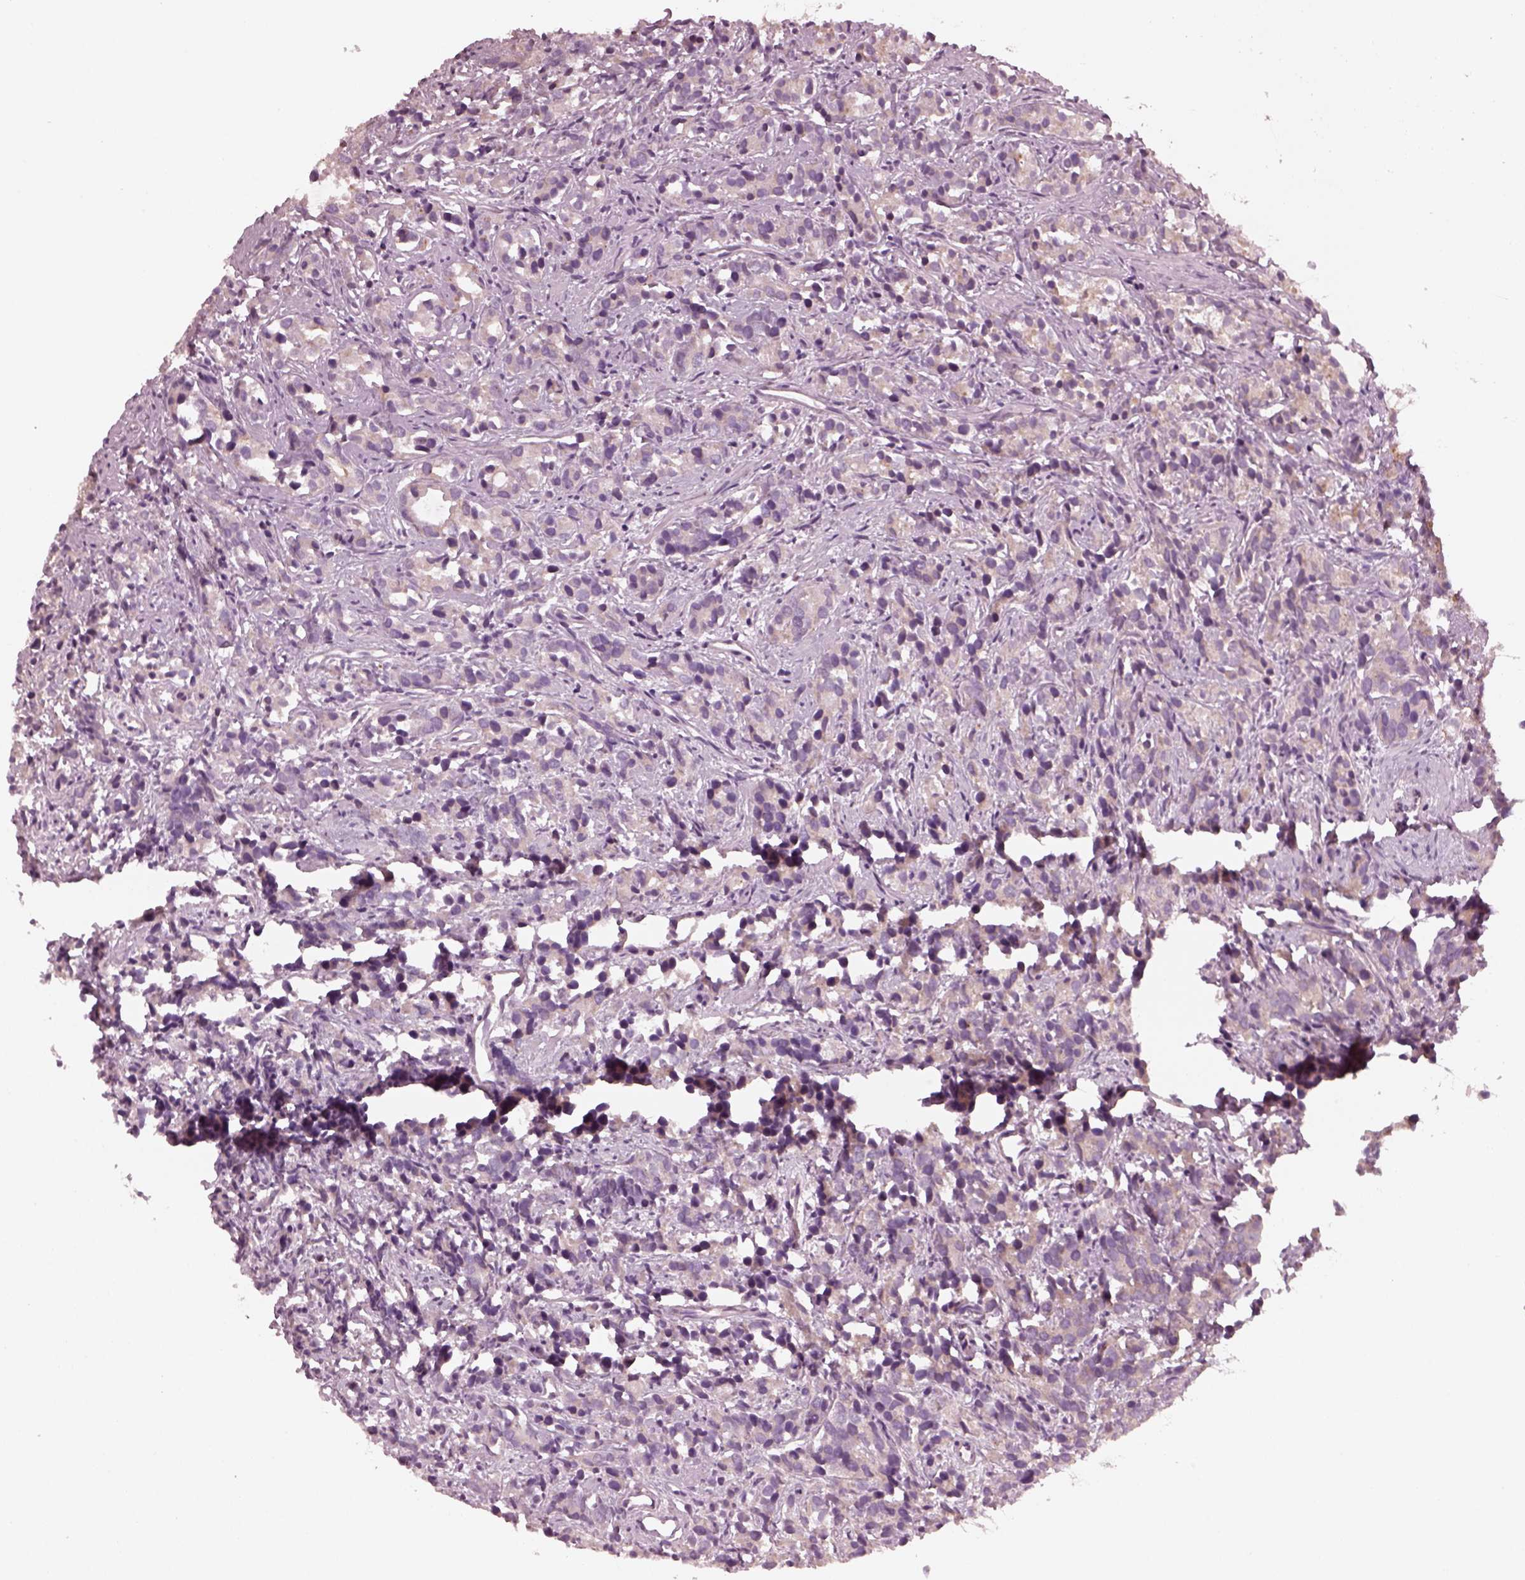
{"staining": {"intensity": "moderate", "quantity": "<25%", "location": "cytoplasmic/membranous"}, "tissue": "prostate cancer", "cell_type": "Tumor cells", "image_type": "cancer", "snomed": [{"axis": "morphology", "description": "Adenocarcinoma, High grade"}, {"axis": "topography", "description": "Prostate"}], "caption": "Prostate cancer stained with immunohistochemistry (IHC) exhibits moderate cytoplasmic/membranous staining in about <25% of tumor cells.", "gene": "ODAD1", "patient": {"sex": "male", "age": 84}}